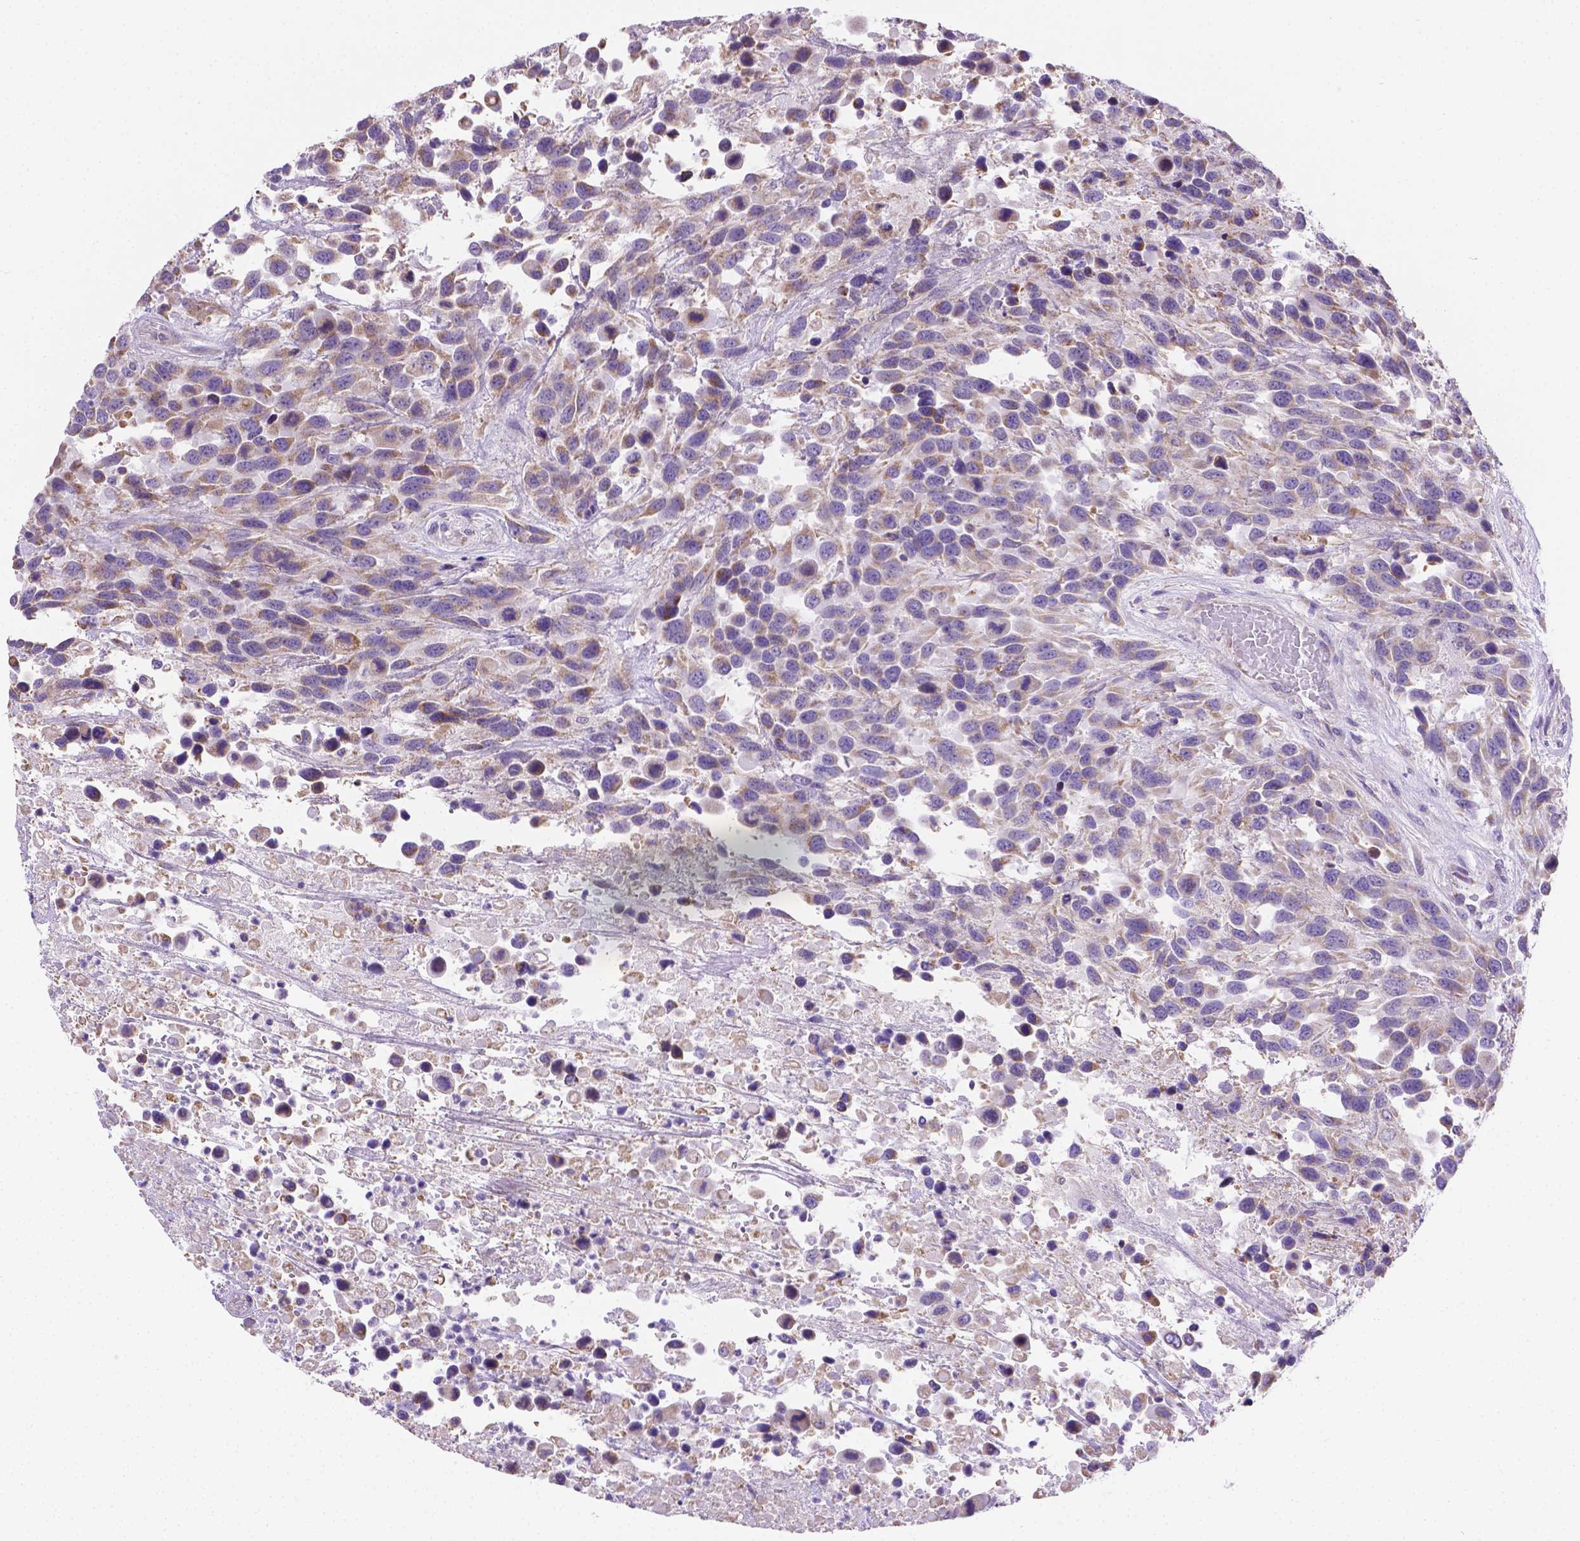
{"staining": {"intensity": "weak", "quantity": "25%-75%", "location": "cytoplasmic/membranous"}, "tissue": "urothelial cancer", "cell_type": "Tumor cells", "image_type": "cancer", "snomed": [{"axis": "morphology", "description": "Urothelial carcinoma, High grade"}, {"axis": "topography", "description": "Urinary bladder"}], "caption": "Urothelial cancer stained with a brown dye demonstrates weak cytoplasmic/membranous positive staining in approximately 25%-75% of tumor cells.", "gene": "CSPG5", "patient": {"sex": "female", "age": 70}}